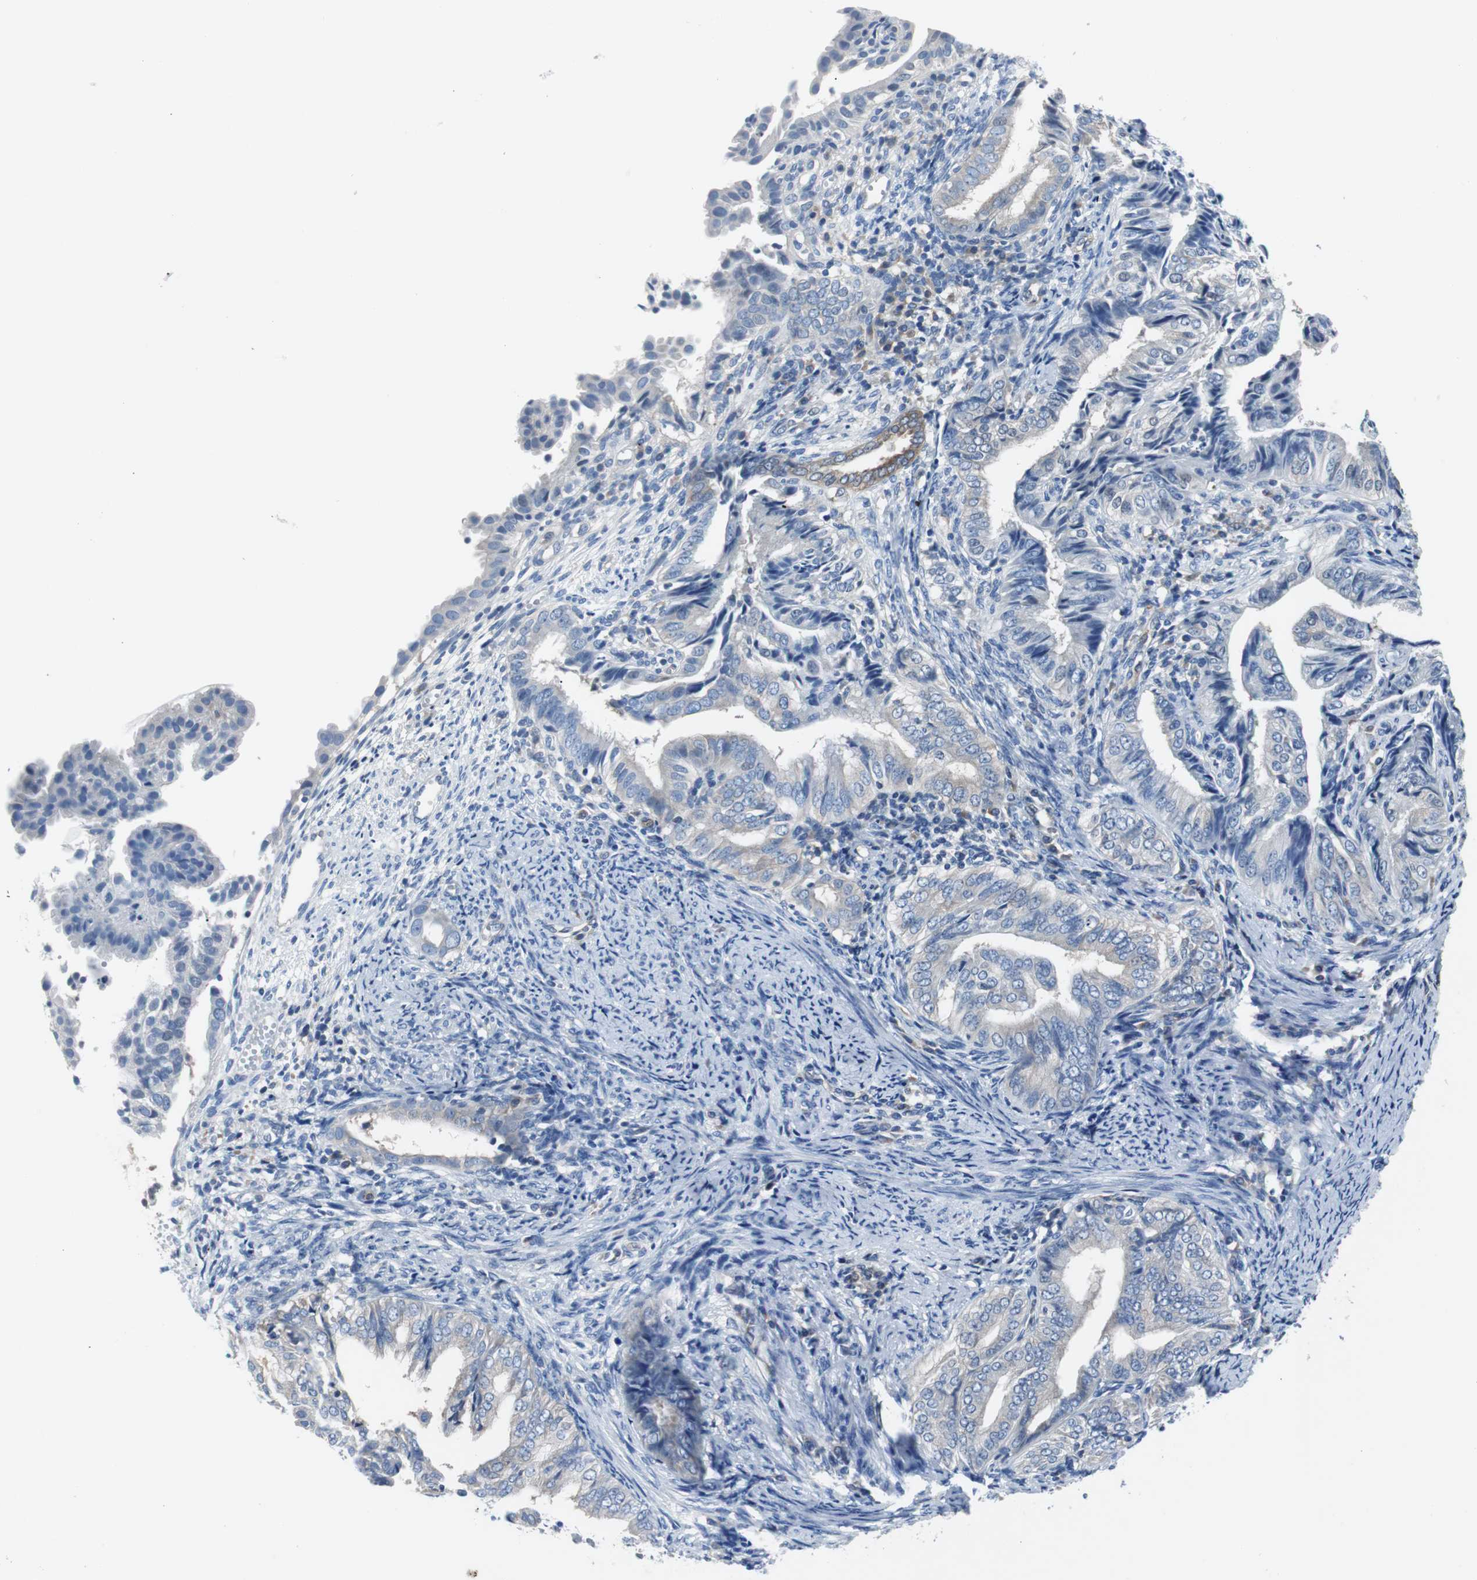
{"staining": {"intensity": "weak", "quantity": "<25%", "location": "cytoplasmic/membranous"}, "tissue": "endometrial cancer", "cell_type": "Tumor cells", "image_type": "cancer", "snomed": [{"axis": "morphology", "description": "Adenocarcinoma, NOS"}, {"axis": "topography", "description": "Endometrium"}], "caption": "The photomicrograph displays no significant expression in tumor cells of adenocarcinoma (endometrial).", "gene": "EEF2K", "patient": {"sex": "female", "age": 58}}